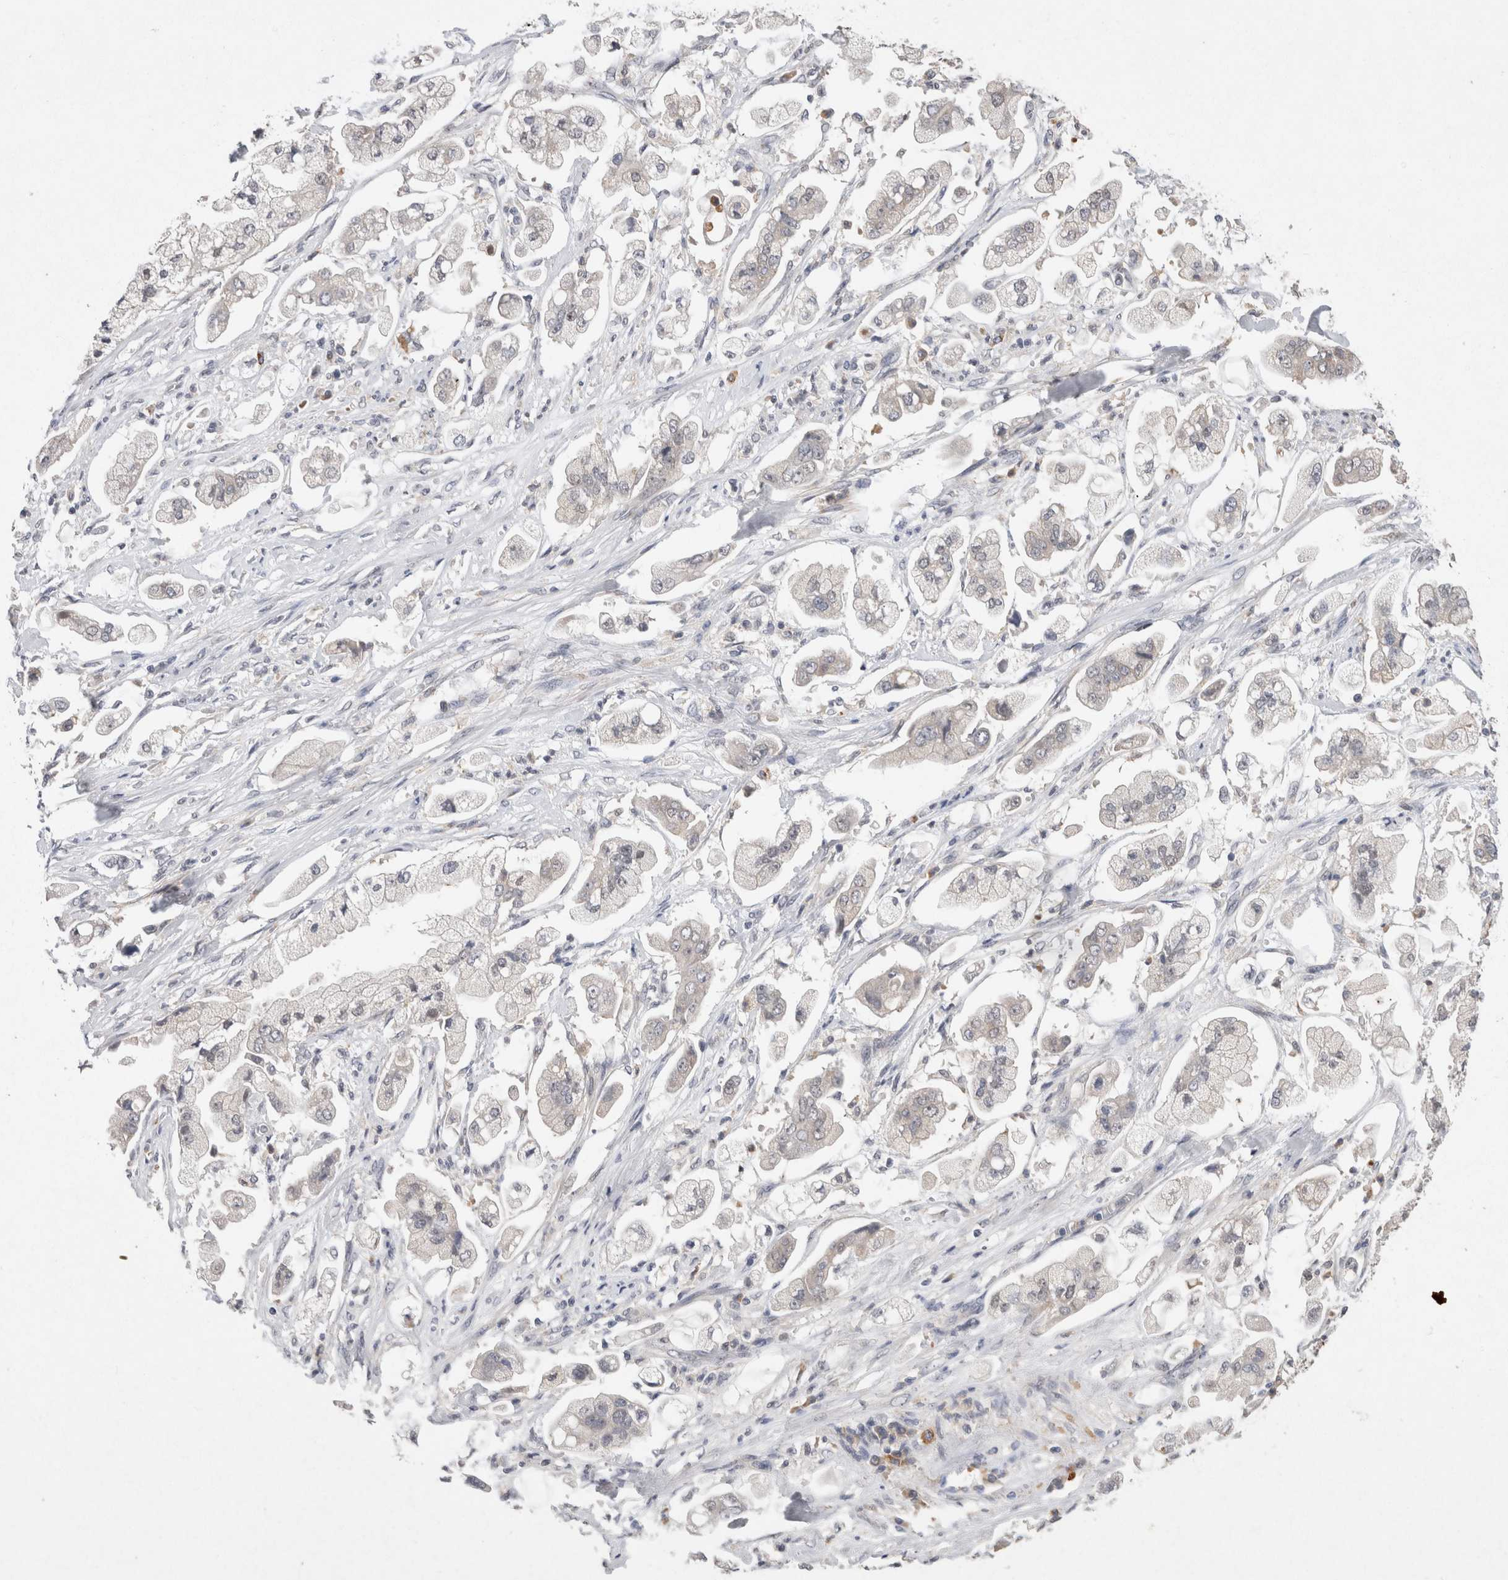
{"staining": {"intensity": "negative", "quantity": "none", "location": "none"}, "tissue": "stomach cancer", "cell_type": "Tumor cells", "image_type": "cancer", "snomed": [{"axis": "morphology", "description": "Adenocarcinoma, NOS"}, {"axis": "topography", "description": "Stomach"}], "caption": "This micrograph is of stomach cancer (adenocarcinoma) stained with immunohistochemistry to label a protein in brown with the nuclei are counter-stained blue. There is no staining in tumor cells.", "gene": "VSIG4", "patient": {"sex": "male", "age": 62}}